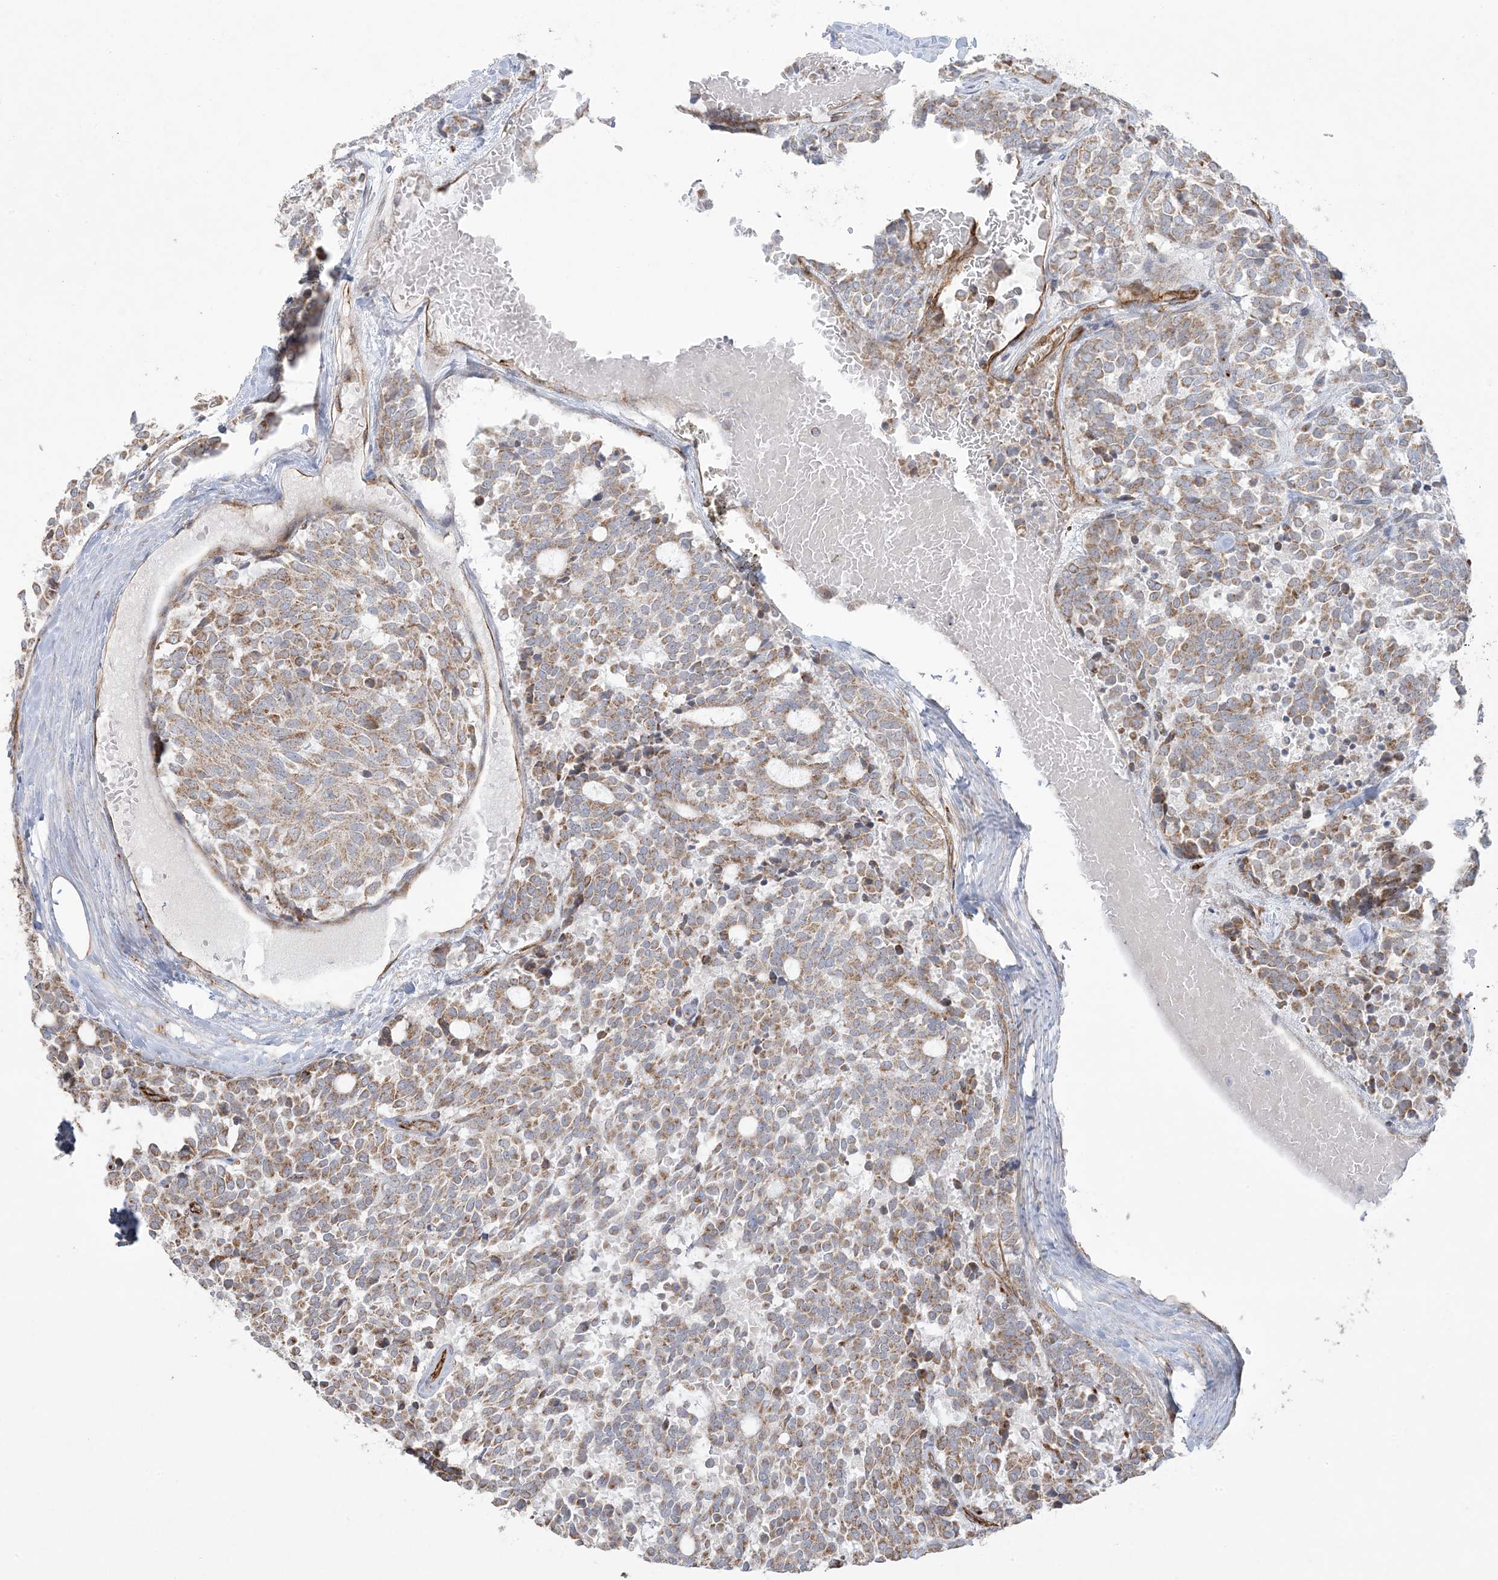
{"staining": {"intensity": "moderate", "quantity": "25%-75%", "location": "cytoplasmic/membranous"}, "tissue": "carcinoid", "cell_type": "Tumor cells", "image_type": "cancer", "snomed": [{"axis": "morphology", "description": "Carcinoid, malignant, NOS"}, {"axis": "topography", "description": "Pancreas"}], "caption": "An immunohistochemistry (IHC) image of neoplastic tissue is shown. Protein staining in brown highlights moderate cytoplasmic/membranous positivity in carcinoid within tumor cells.", "gene": "AGA", "patient": {"sex": "female", "age": 54}}